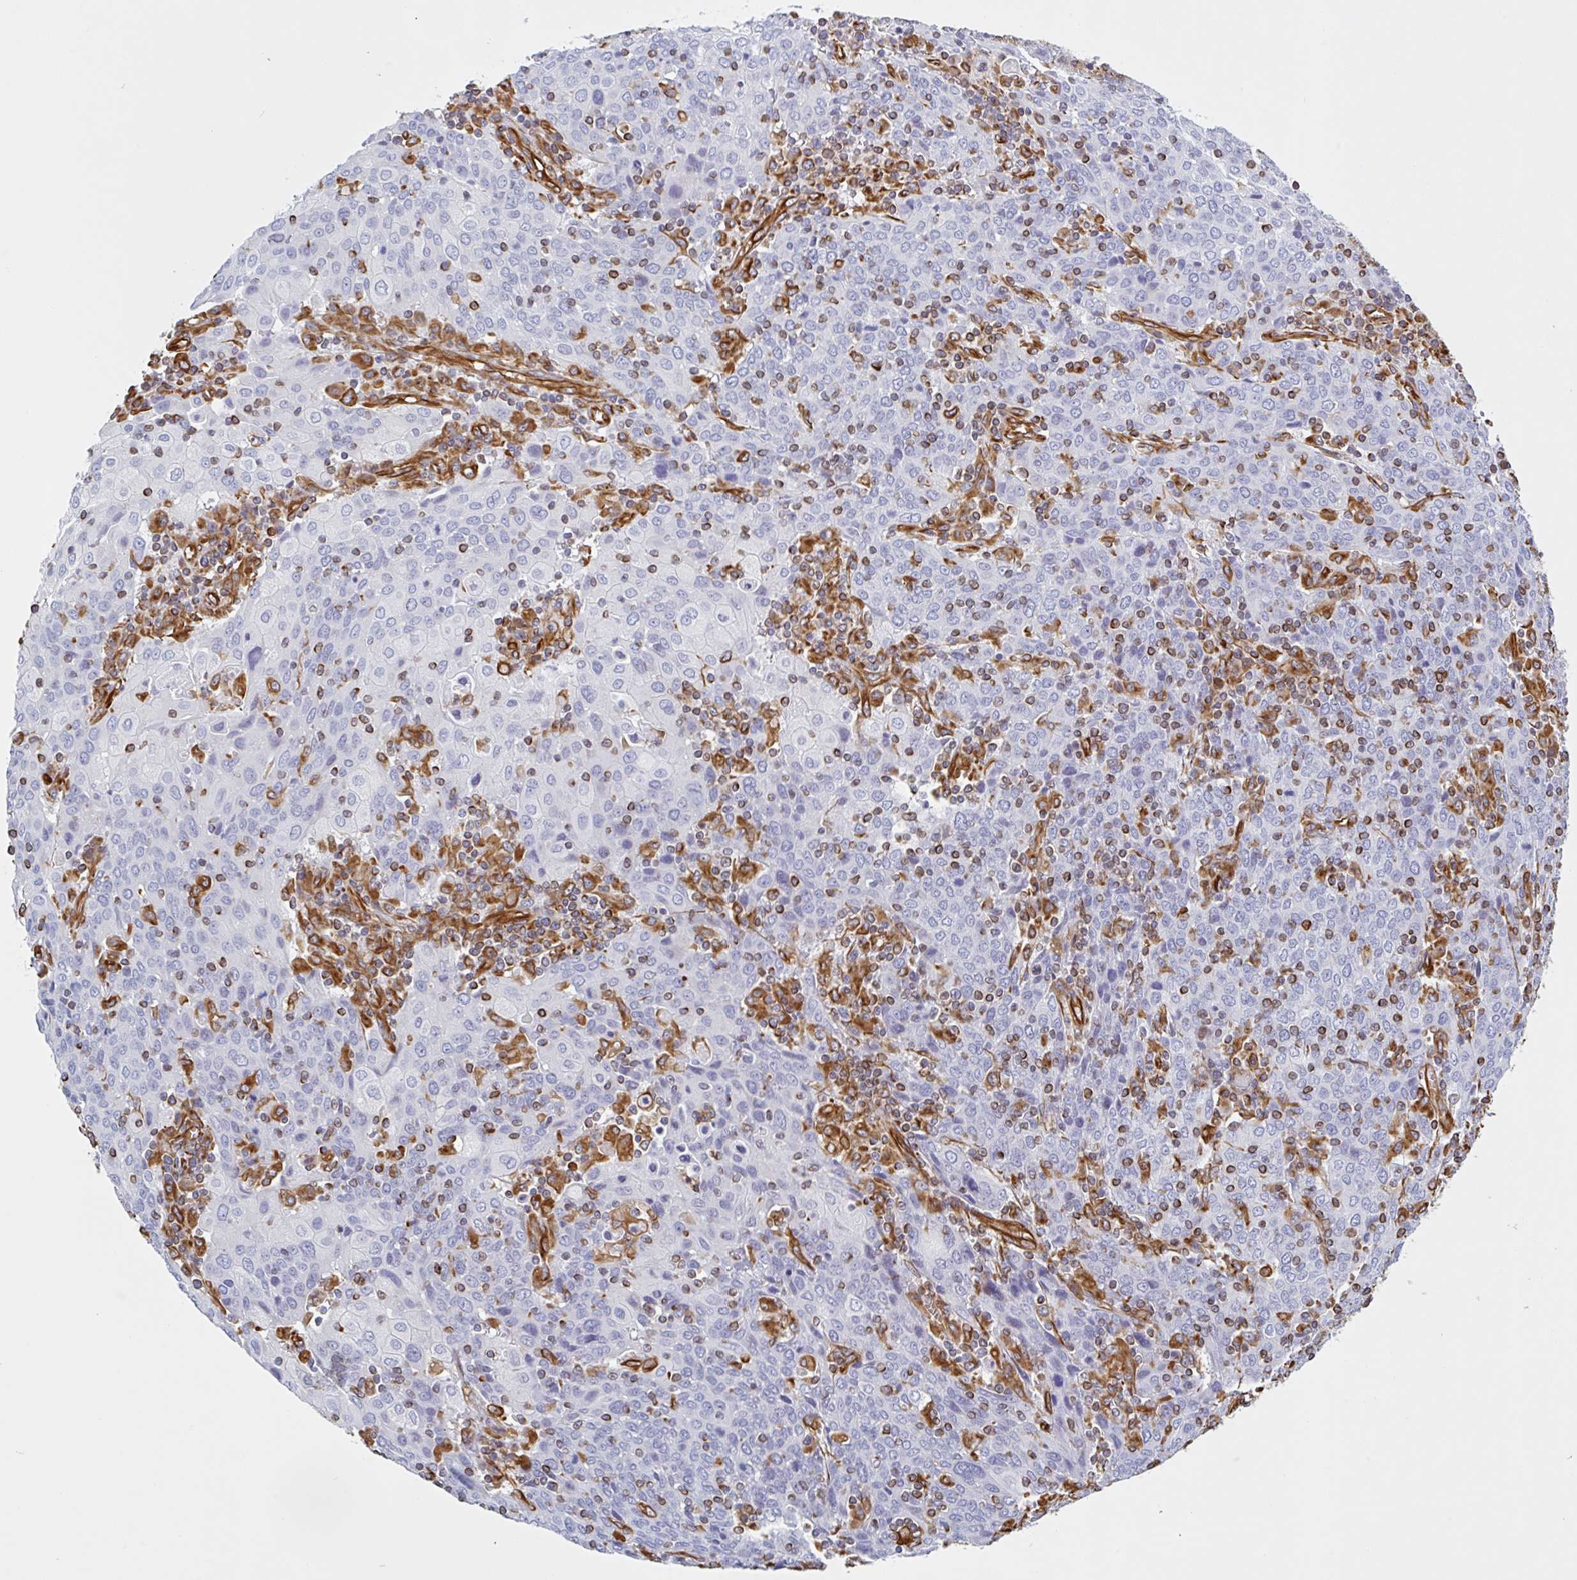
{"staining": {"intensity": "negative", "quantity": "none", "location": "none"}, "tissue": "cervical cancer", "cell_type": "Tumor cells", "image_type": "cancer", "snomed": [{"axis": "morphology", "description": "Squamous cell carcinoma, NOS"}, {"axis": "topography", "description": "Cervix"}], "caption": "IHC of human cervical squamous cell carcinoma shows no positivity in tumor cells.", "gene": "PPFIA1", "patient": {"sex": "female", "age": 67}}